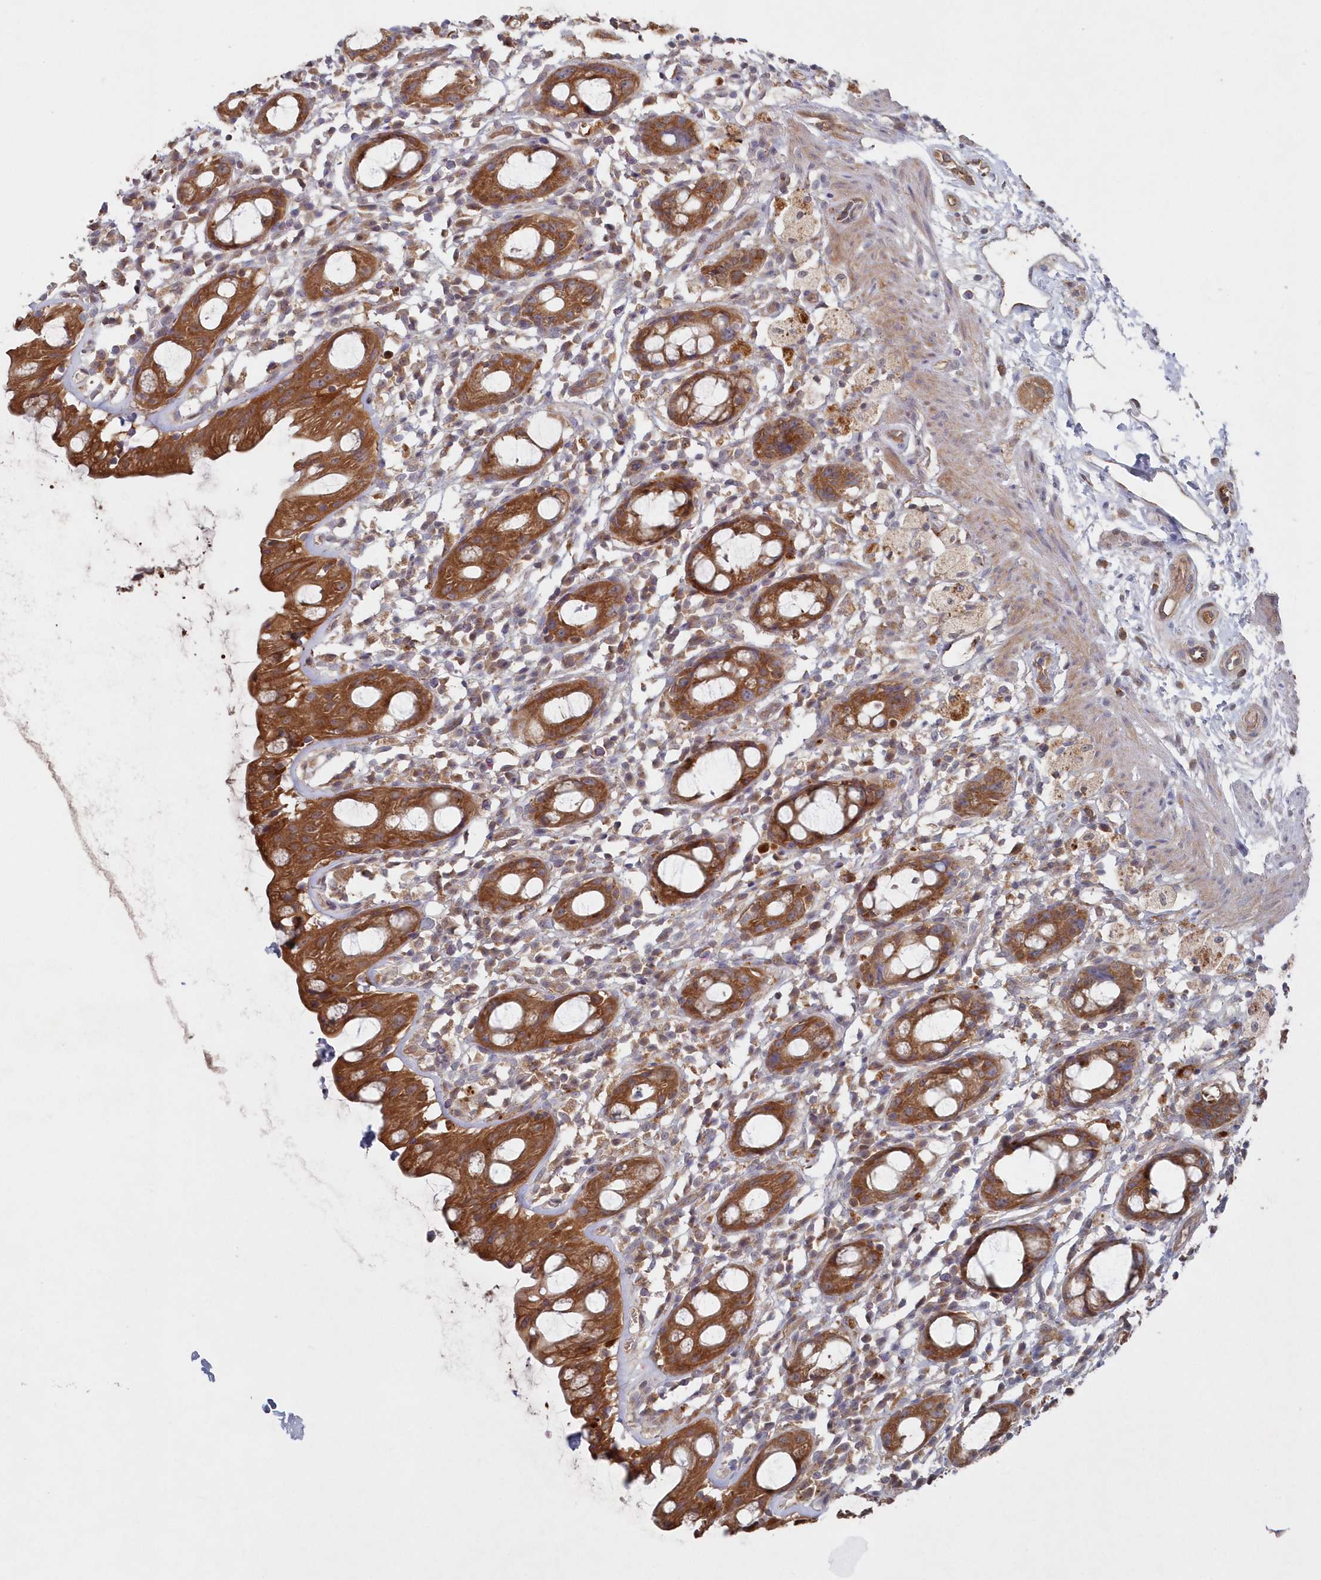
{"staining": {"intensity": "strong", "quantity": ">75%", "location": "cytoplasmic/membranous"}, "tissue": "rectum", "cell_type": "Glandular cells", "image_type": "normal", "snomed": [{"axis": "morphology", "description": "Normal tissue, NOS"}, {"axis": "topography", "description": "Rectum"}], "caption": "The histopathology image displays immunohistochemical staining of benign rectum. There is strong cytoplasmic/membranous expression is appreciated in approximately >75% of glandular cells. (Brightfield microscopy of DAB IHC at high magnification).", "gene": "ASNSD1", "patient": {"sex": "male", "age": 44}}